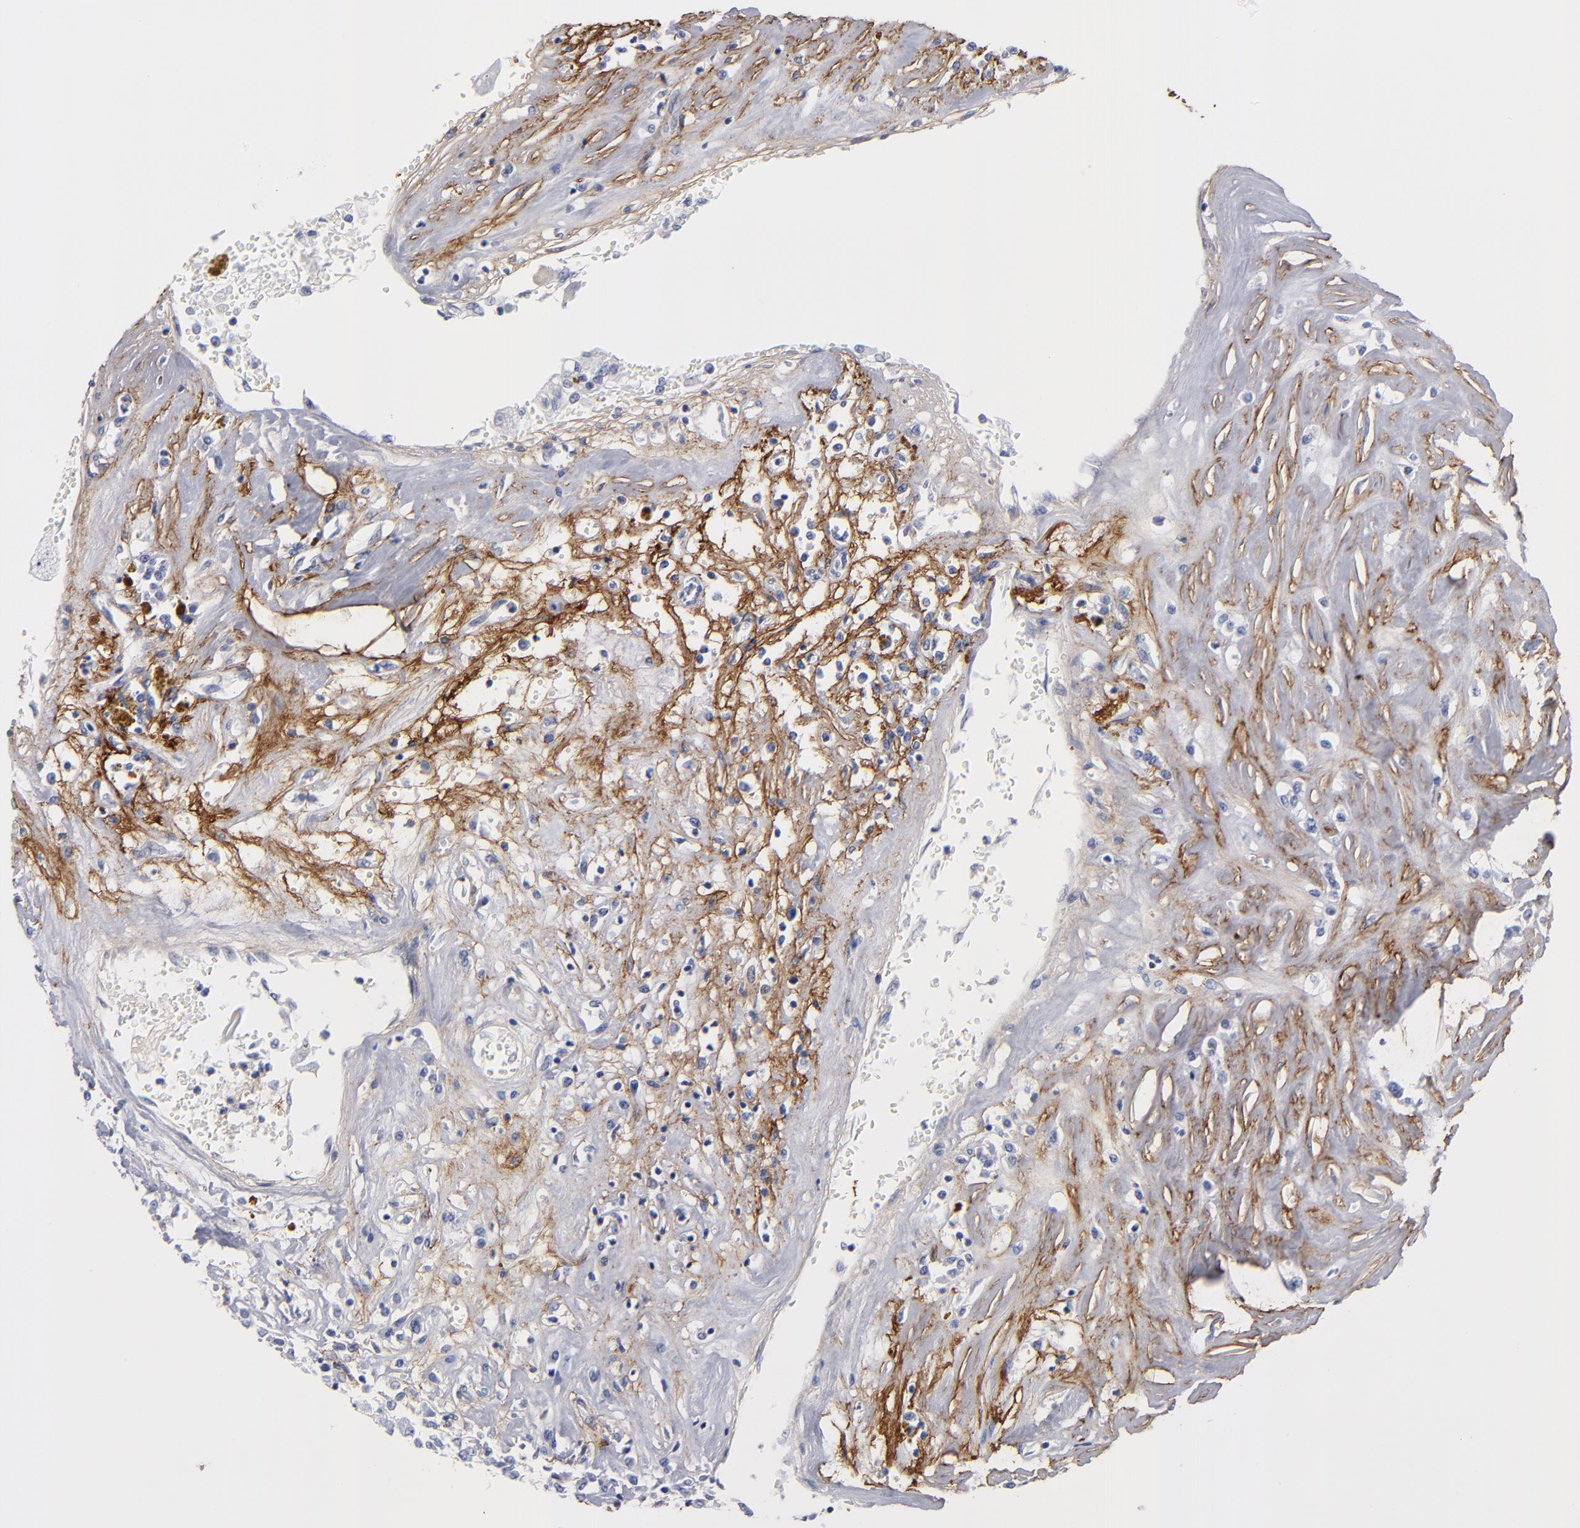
{"staining": {"intensity": "negative", "quantity": "none", "location": "none"}, "tissue": "renal cancer", "cell_type": "Tumor cells", "image_type": "cancer", "snomed": [{"axis": "morphology", "description": "Adenocarcinoma, NOS"}, {"axis": "topography", "description": "Kidney"}], "caption": "Tumor cells are negative for brown protein staining in renal adenocarcinoma.", "gene": "EMILIN1", "patient": {"sex": "male", "age": 78}}